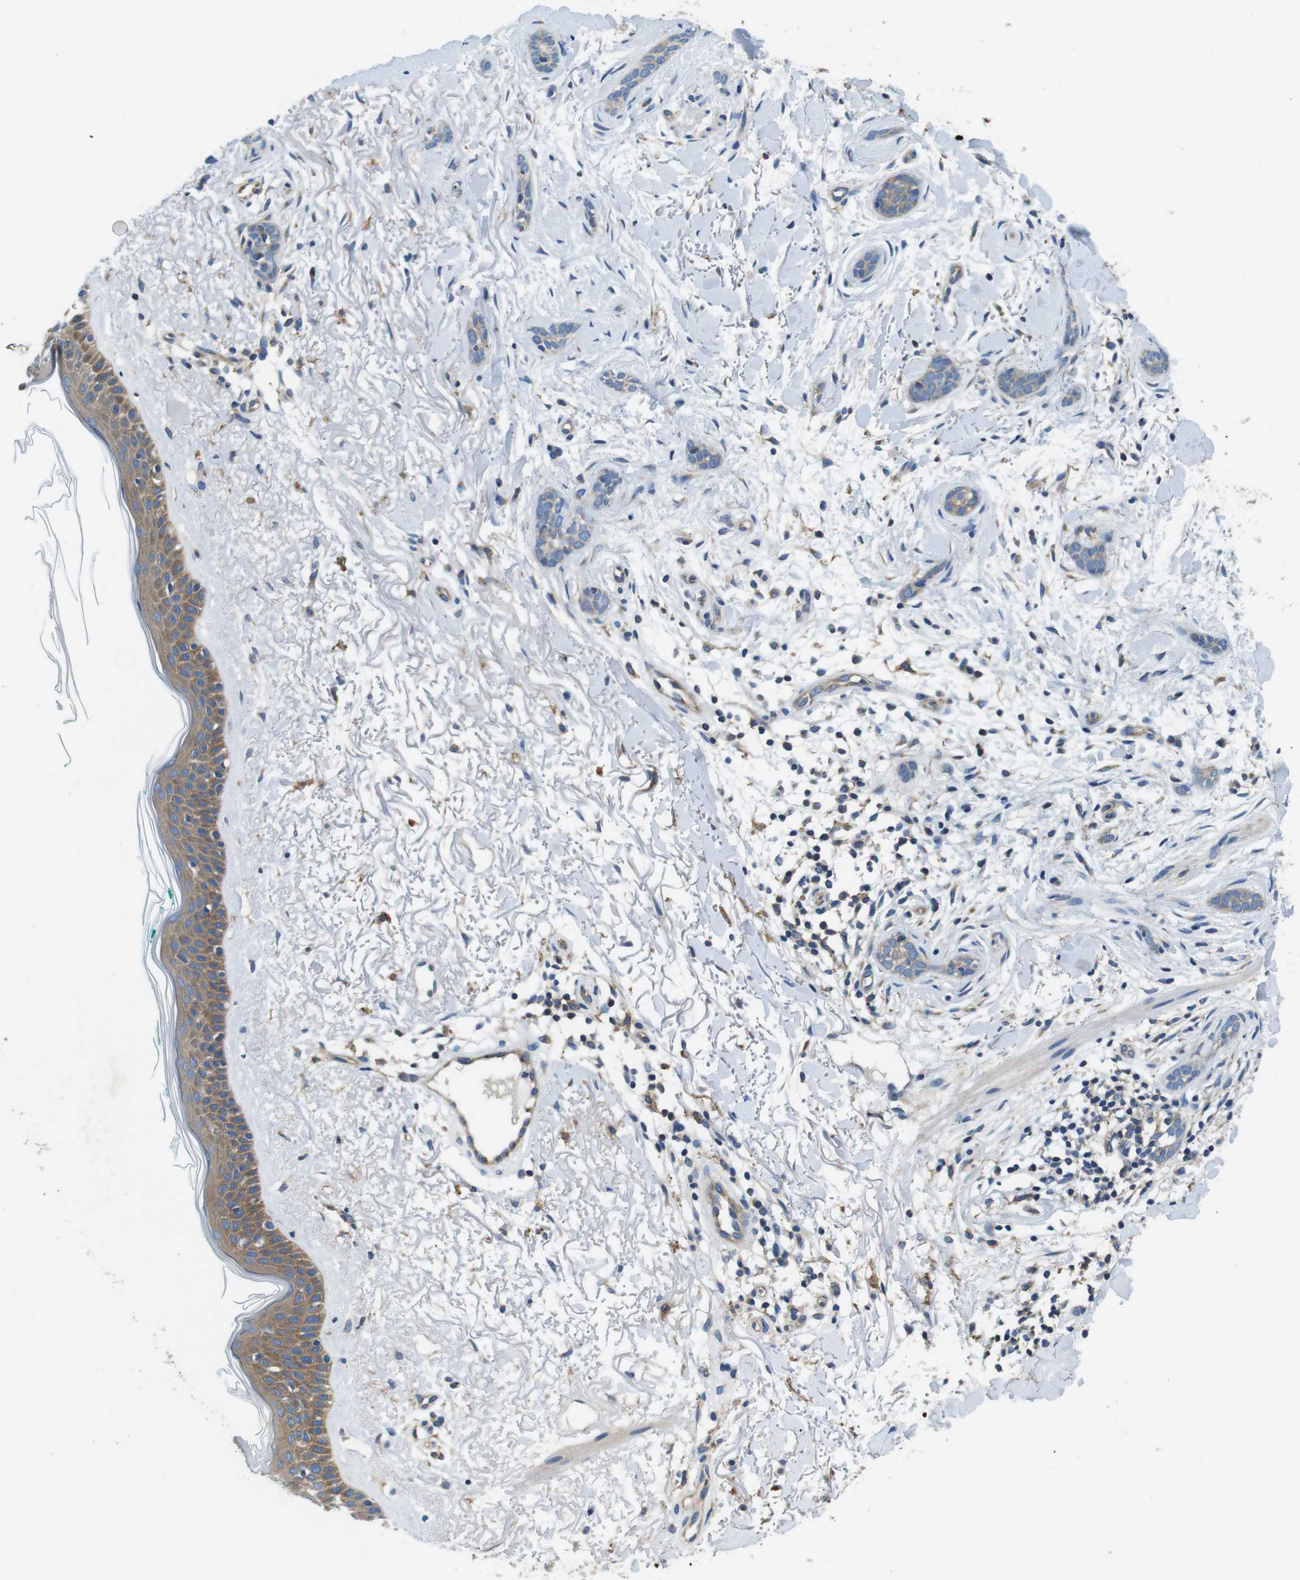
{"staining": {"intensity": "weak", "quantity": ">75%", "location": "cytoplasmic/membranous"}, "tissue": "skin cancer", "cell_type": "Tumor cells", "image_type": "cancer", "snomed": [{"axis": "morphology", "description": "Basal cell carcinoma"}, {"axis": "morphology", "description": "Adnexal tumor, benign"}, {"axis": "topography", "description": "Skin"}], "caption": "High-magnification brightfield microscopy of skin benign adnexal tumor stained with DAB (brown) and counterstained with hematoxylin (blue). tumor cells exhibit weak cytoplasmic/membranous positivity is identified in approximately>75% of cells.", "gene": "DENND4C", "patient": {"sex": "female", "age": 42}}